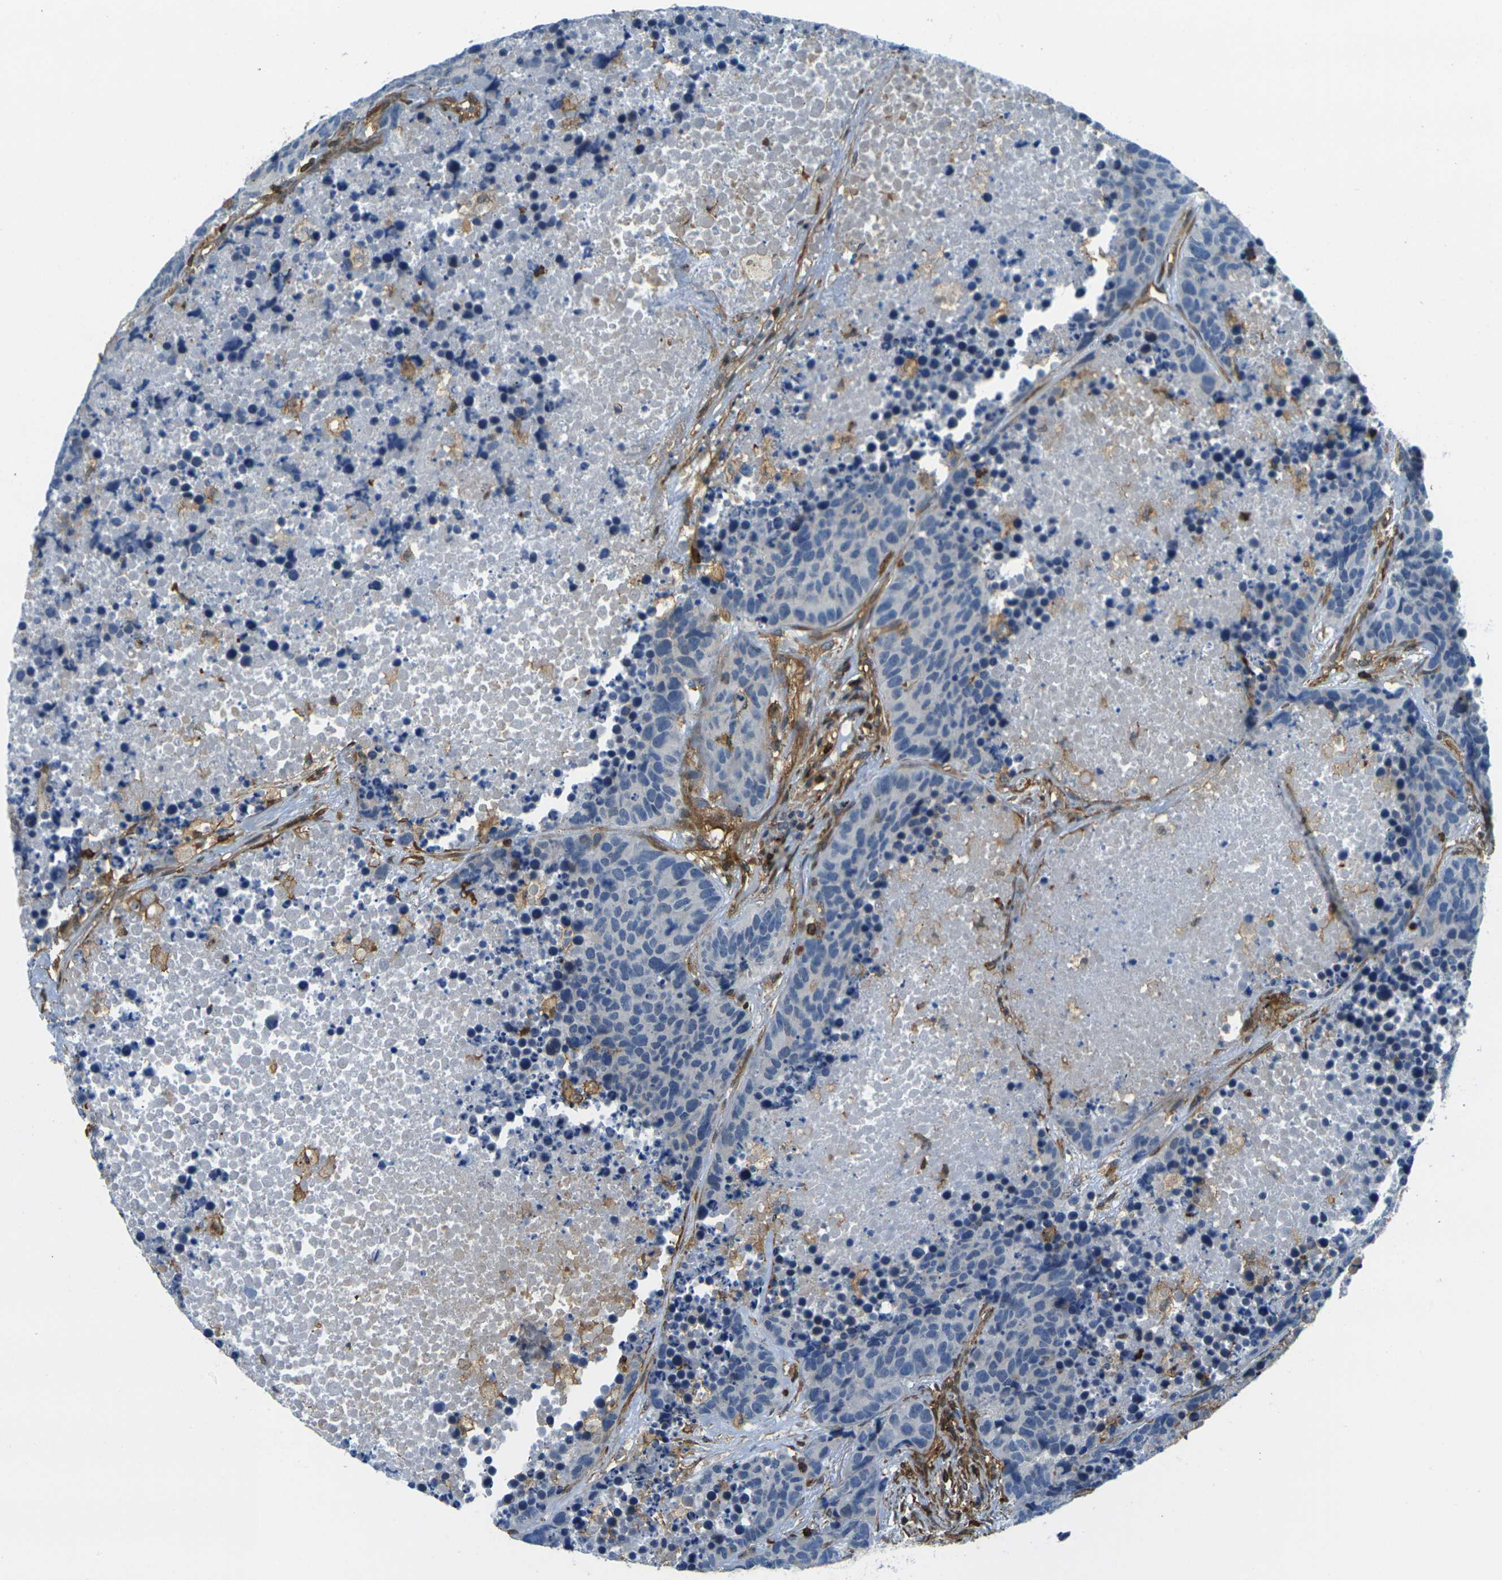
{"staining": {"intensity": "negative", "quantity": "none", "location": "none"}, "tissue": "carcinoid", "cell_type": "Tumor cells", "image_type": "cancer", "snomed": [{"axis": "morphology", "description": "Carcinoid, malignant, NOS"}, {"axis": "topography", "description": "Lung"}], "caption": "This is an immunohistochemistry (IHC) micrograph of human carcinoid. There is no expression in tumor cells.", "gene": "LASP1", "patient": {"sex": "male", "age": 60}}